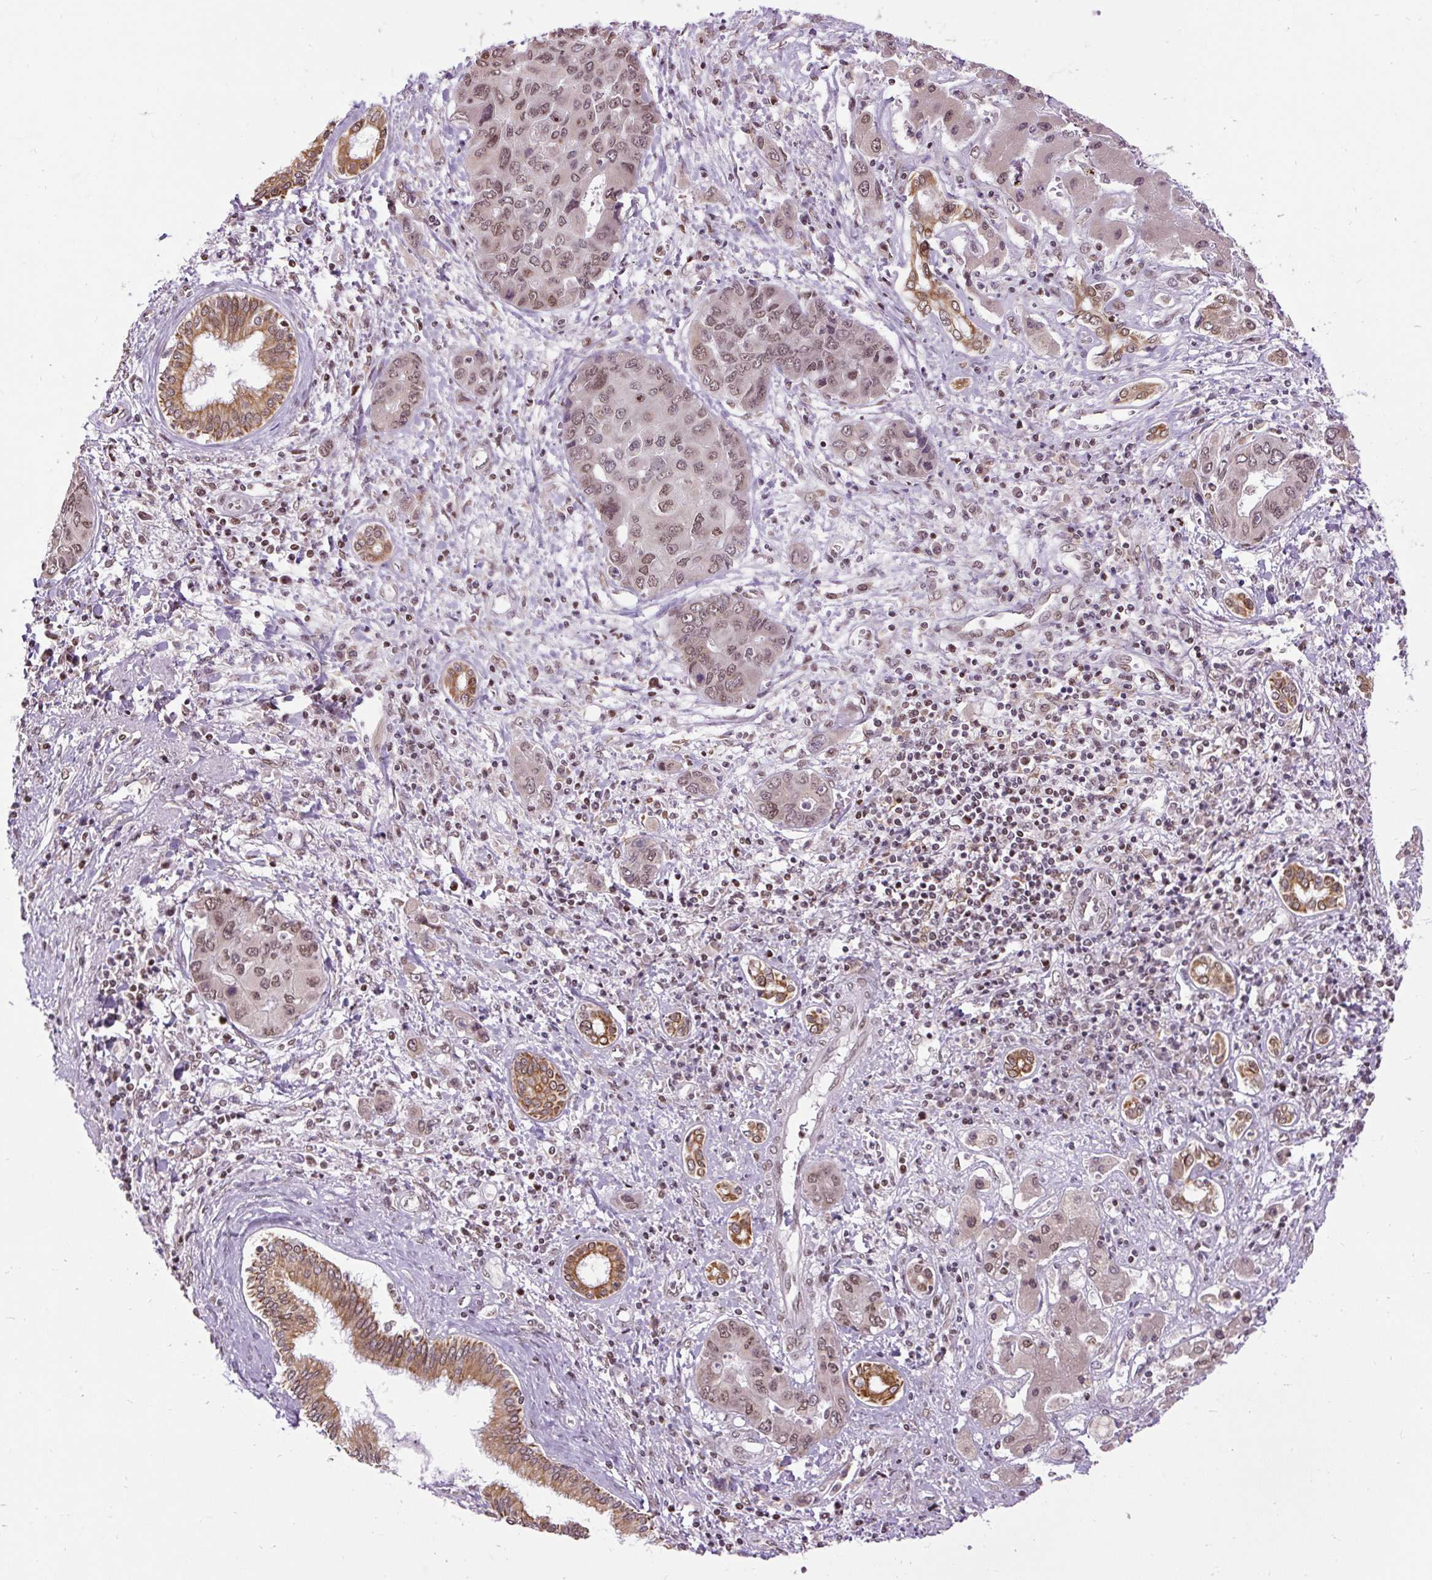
{"staining": {"intensity": "moderate", "quantity": ">75%", "location": "nuclear"}, "tissue": "liver cancer", "cell_type": "Tumor cells", "image_type": "cancer", "snomed": [{"axis": "morphology", "description": "Cholangiocarcinoma"}, {"axis": "topography", "description": "Liver"}], "caption": "Protein expression analysis of human liver cholangiocarcinoma reveals moderate nuclear staining in approximately >75% of tumor cells.", "gene": "ZNF672", "patient": {"sex": "male", "age": 67}}